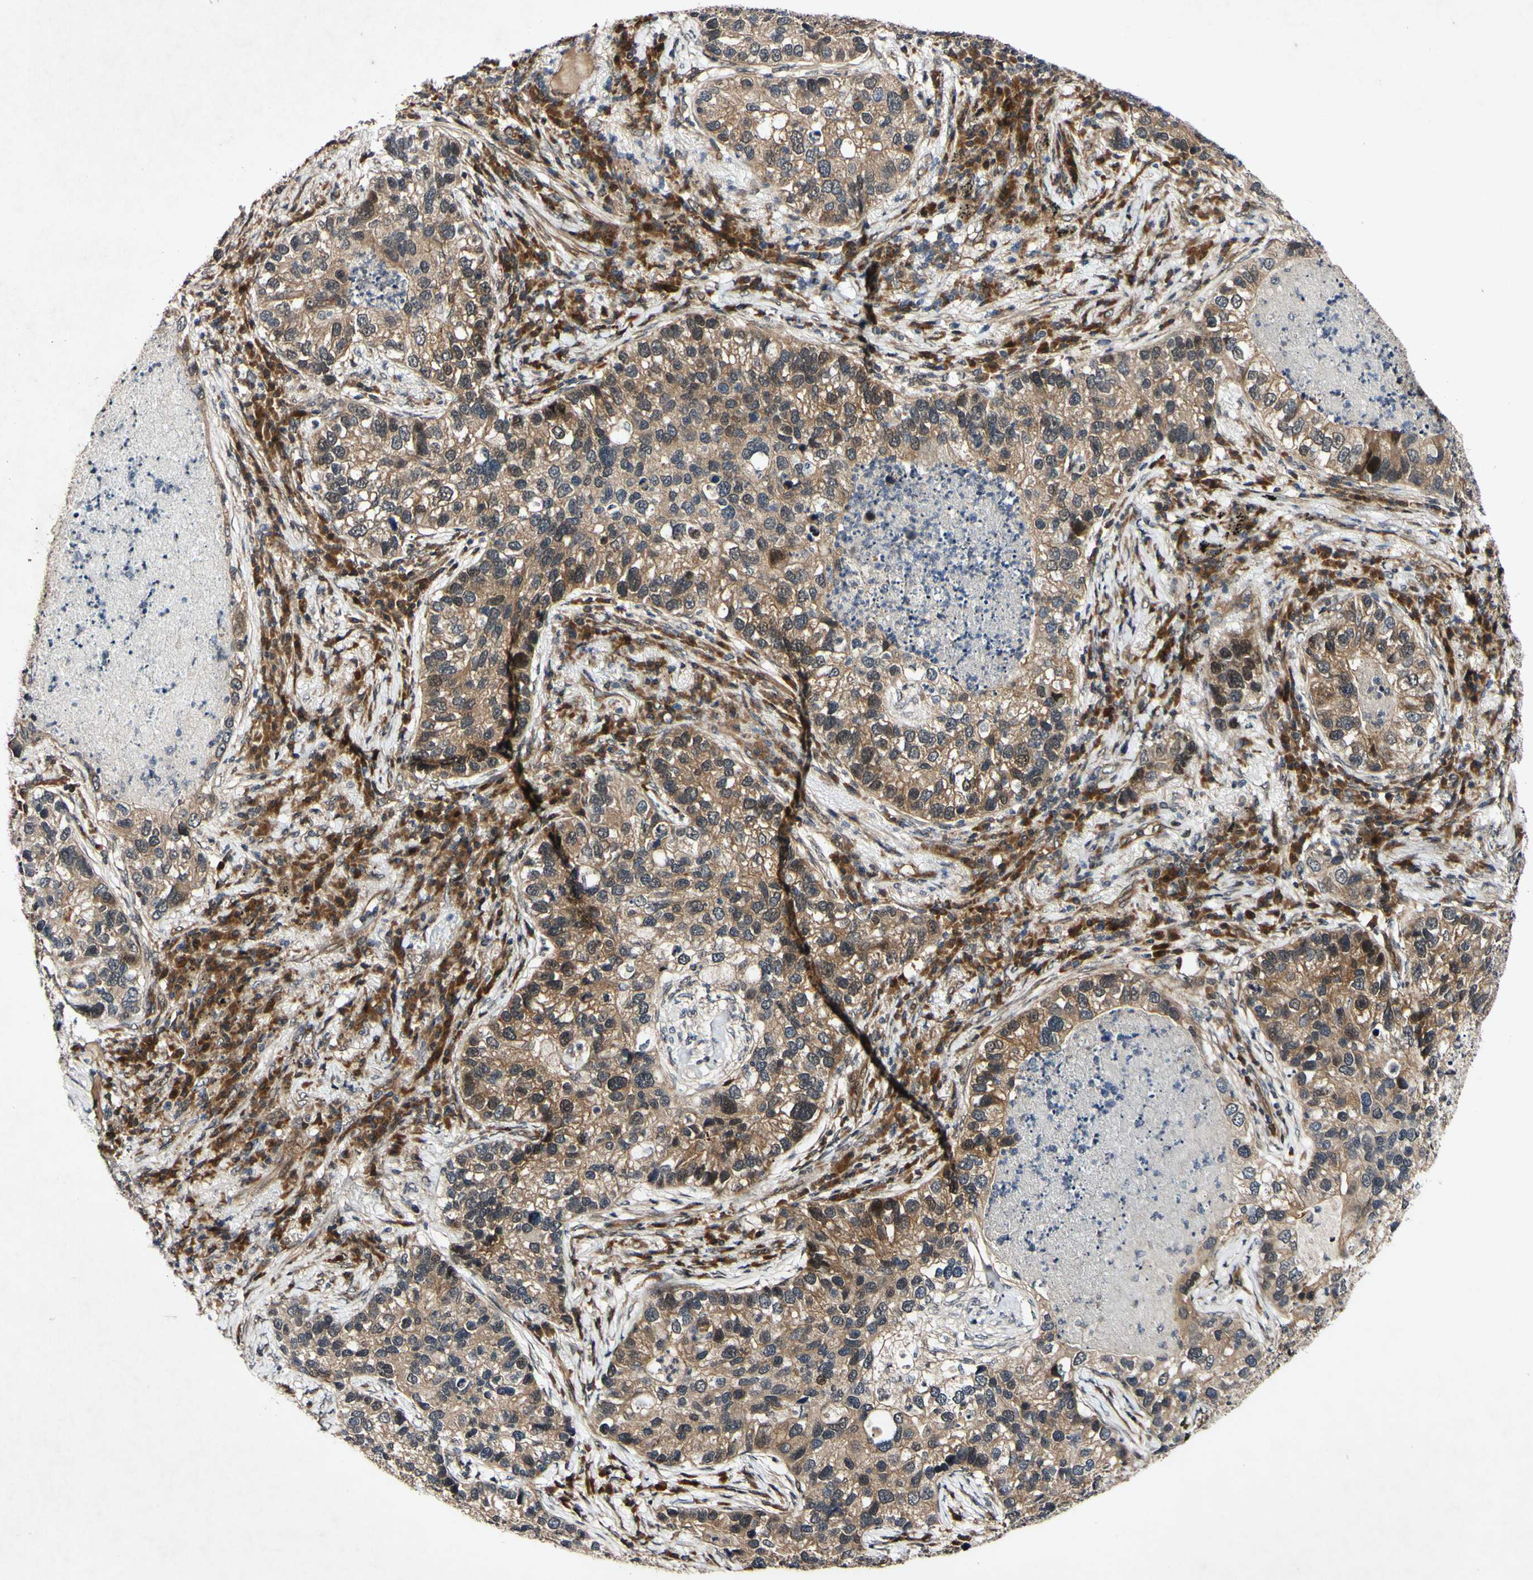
{"staining": {"intensity": "moderate", "quantity": ">75%", "location": "cytoplasmic/membranous"}, "tissue": "lung cancer", "cell_type": "Tumor cells", "image_type": "cancer", "snomed": [{"axis": "morphology", "description": "Normal tissue, NOS"}, {"axis": "morphology", "description": "Adenocarcinoma, NOS"}, {"axis": "topography", "description": "Bronchus"}, {"axis": "topography", "description": "Lung"}], "caption": "IHC of human adenocarcinoma (lung) demonstrates medium levels of moderate cytoplasmic/membranous positivity in about >75% of tumor cells.", "gene": "CSNK1E", "patient": {"sex": "male", "age": 54}}